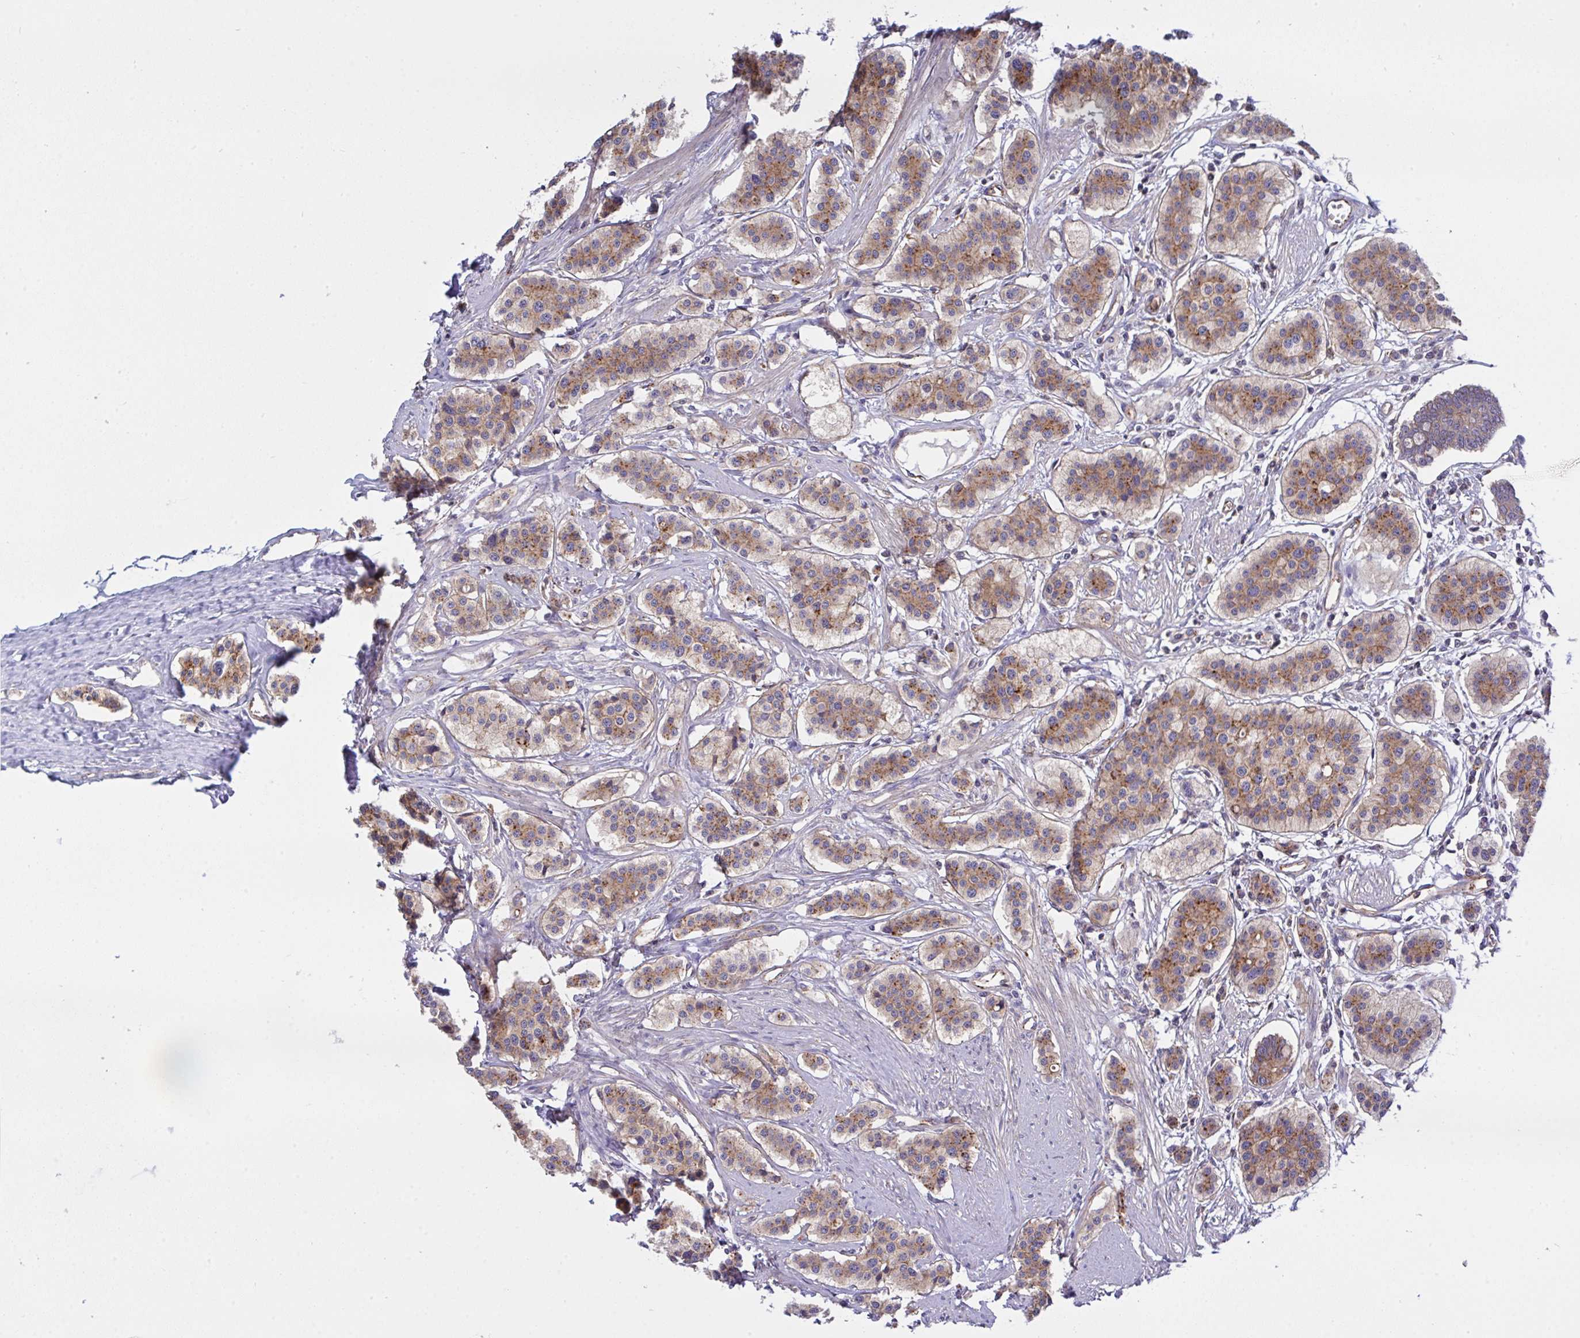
{"staining": {"intensity": "moderate", "quantity": ">75%", "location": "cytoplasmic/membranous"}, "tissue": "carcinoid", "cell_type": "Tumor cells", "image_type": "cancer", "snomed": [{"axis": "morphology", "description": "Carcinoid, malignant, NOS"}, {"axis": "topography", "description": "Small intestine"}], "caption": "Protein analysis of malignant carcinoid tissue displays moderate cytoplasmic/membranous positivity in approximately >75% of tumor cells.", "gene": "C4orf36", "patient": {"sex": "male", "age": 60}}